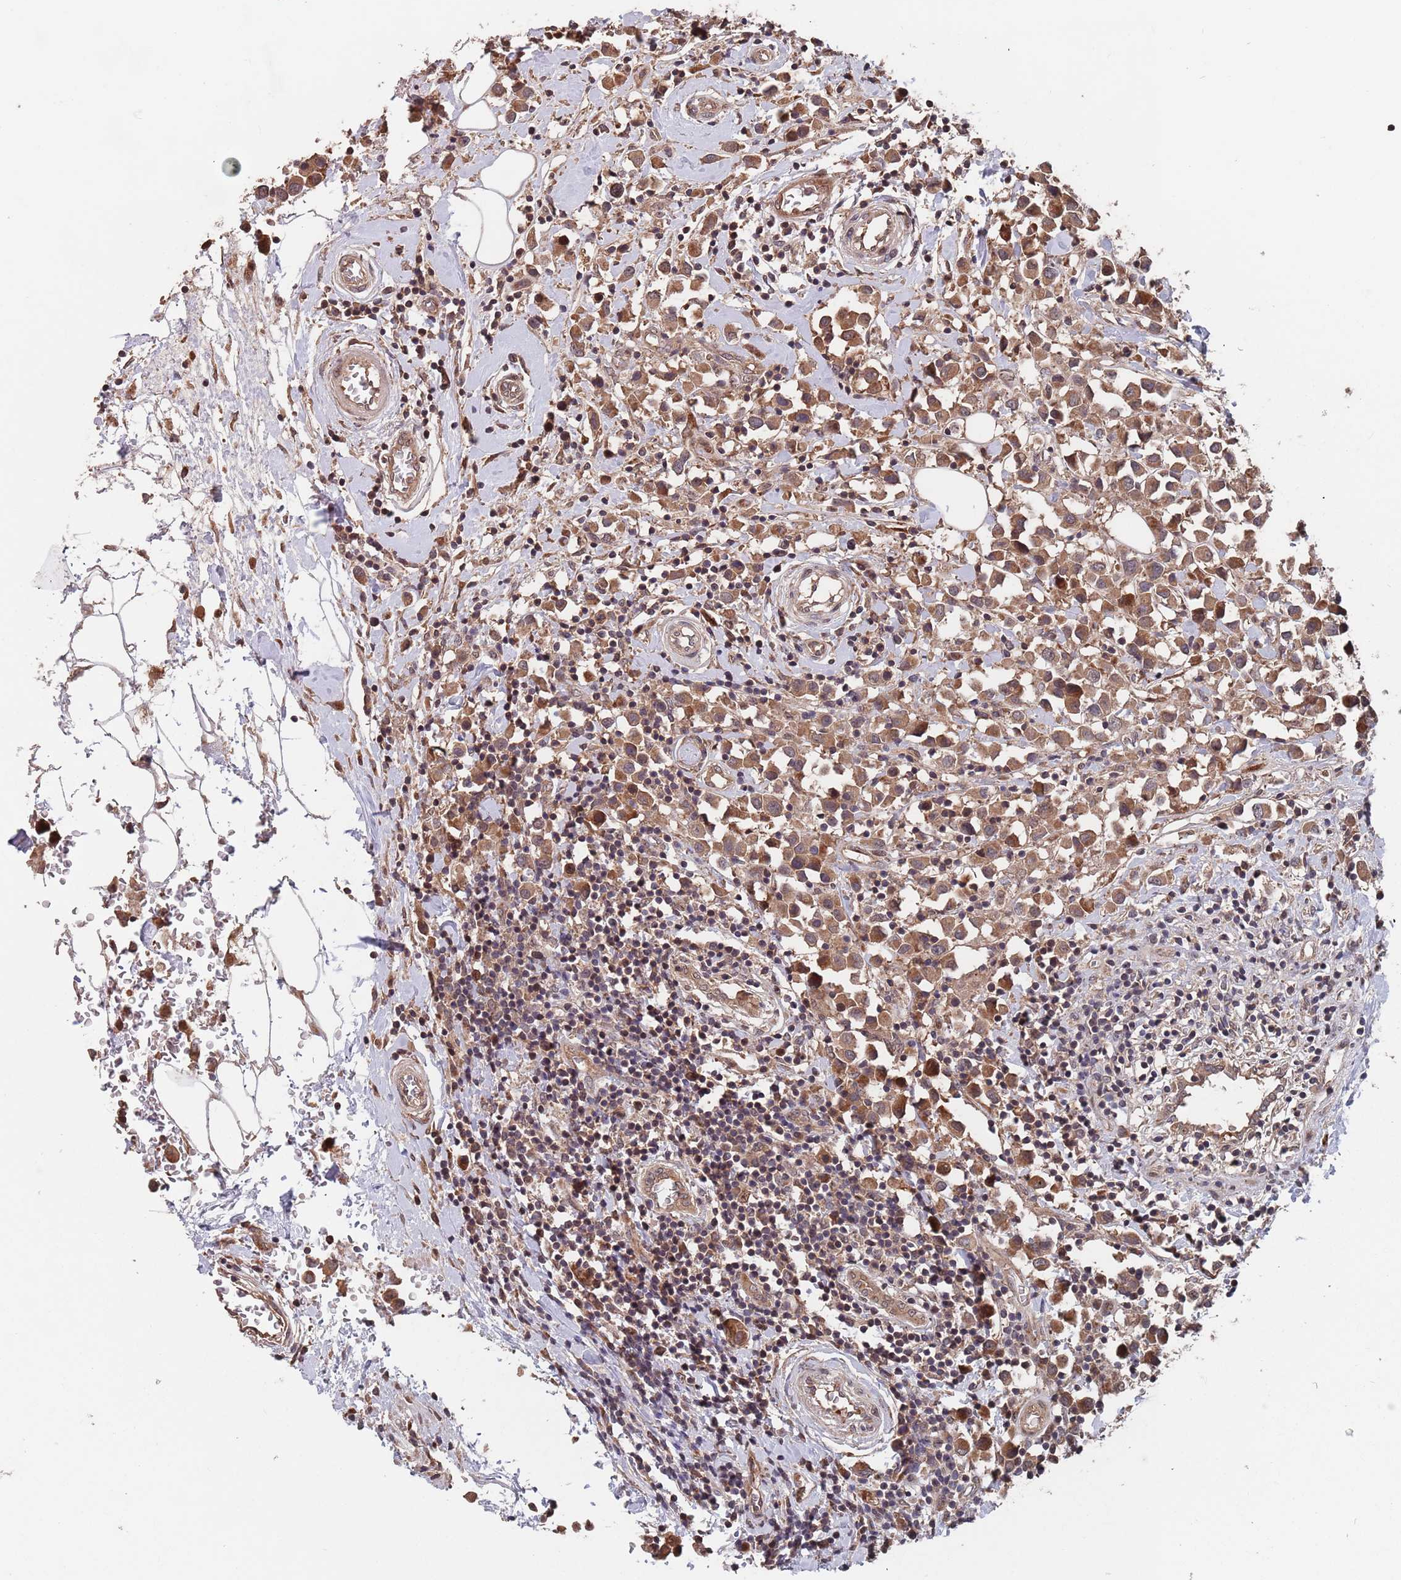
{"staining": {"intensity": "moderate", "quantity": ">75%", "location": "cytoplasmic/membranous"}, "tissue": "breast cancer", "cell_type": "Tumor cells", "image_type": "cancer", "snomed": [{"axis": "morphology", "description": "Duct carcinoma"}, {"axis": "topography", "description": "Breast"}], "caption": "Human breast cancer stained with a brown dye demonstrates moderate cytoplasmic/membranous positive positivity in about >75% of tumor cells.", "gene": "UNC45A", "patient": {"sex": "female", "age": 61}}